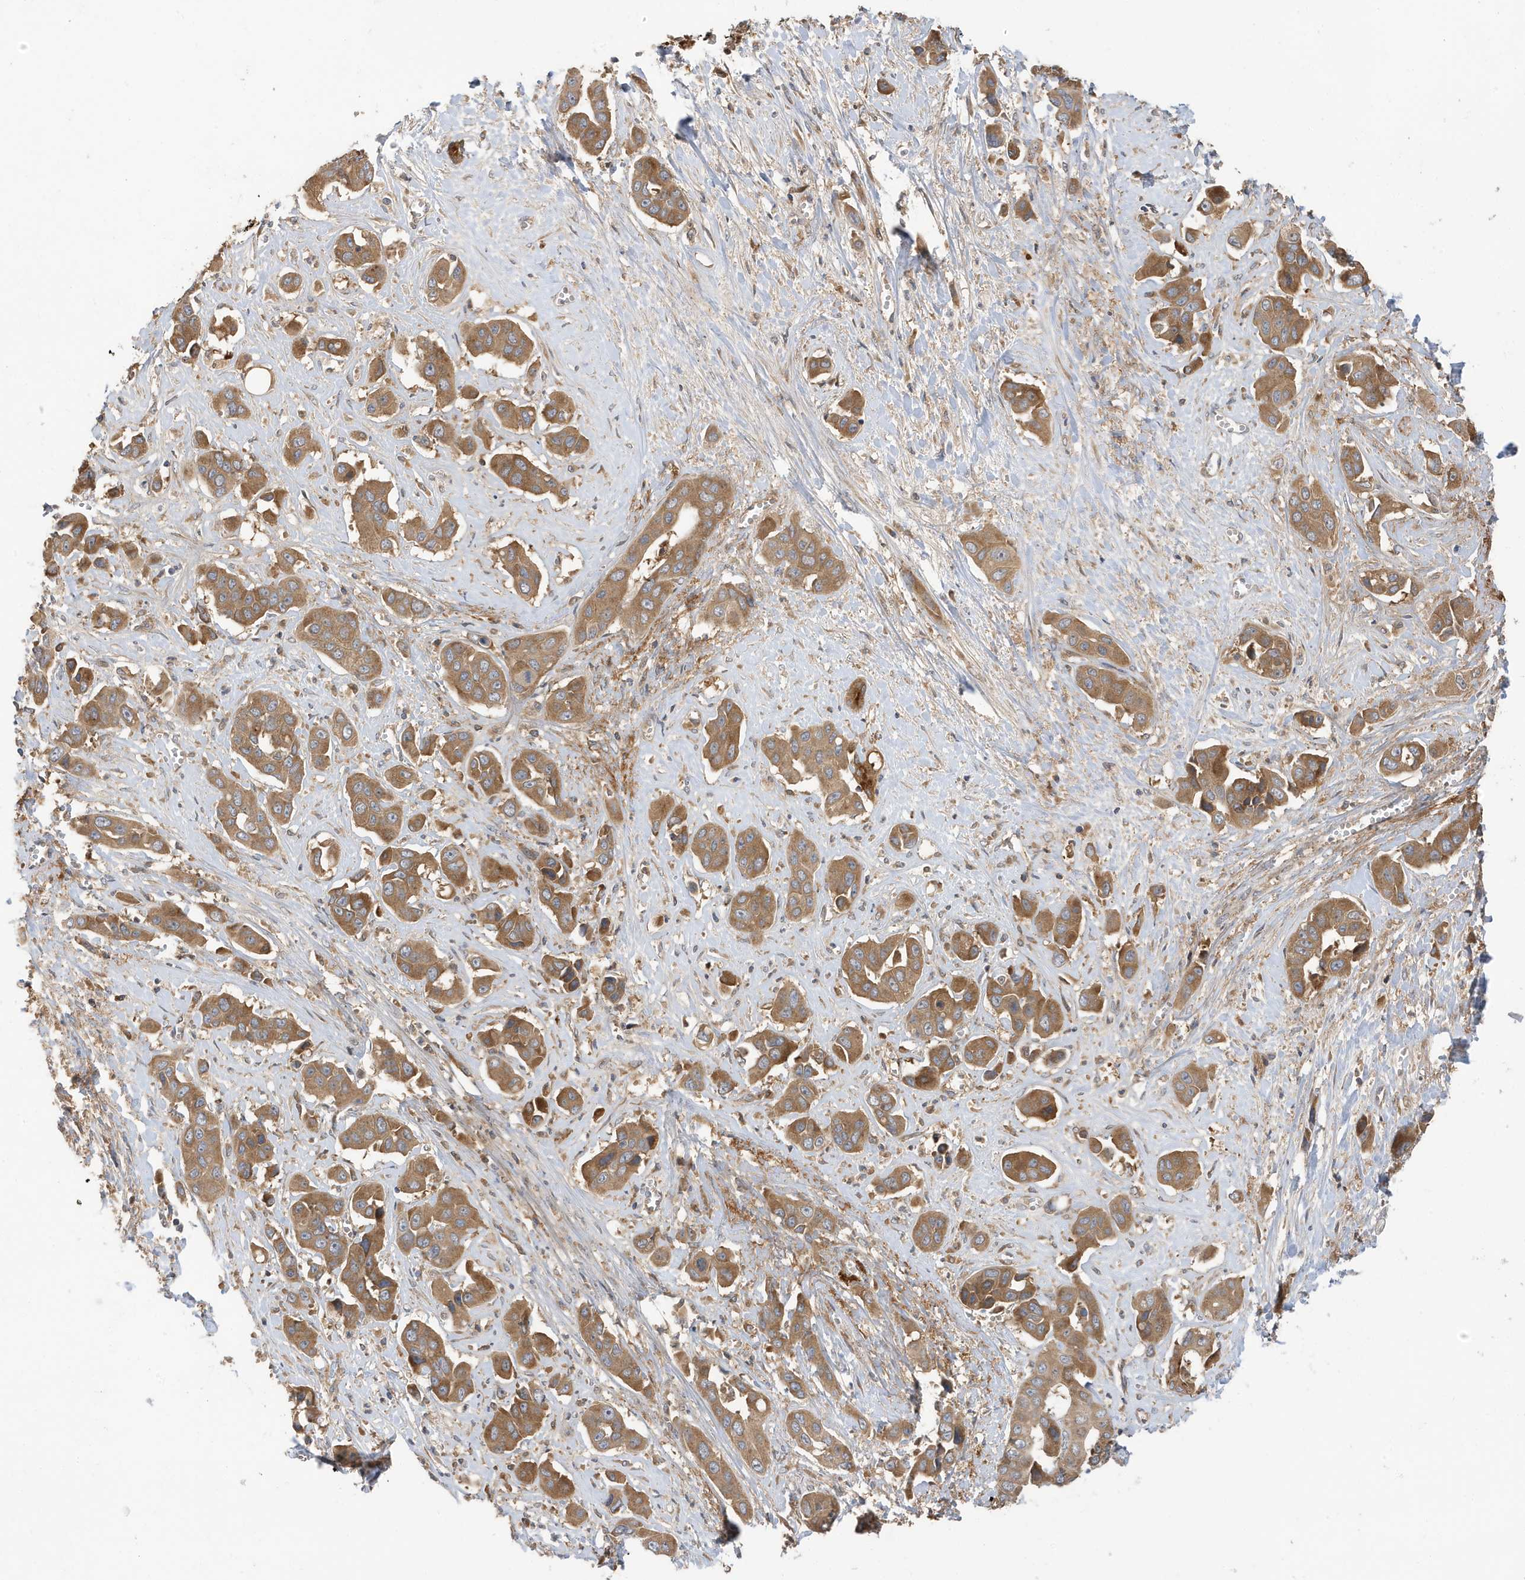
{"staining": {"intensity": "moderate", "quantity": ">75%", "location": "cytoplasmic/membranous"}, "tissue": "liver cancer", "cell_type": "Tumor cells", "image_type": "cancer", "snomed": [{"axis": "morphology", "description": "Cholangiocarcinoma"}, {"axis": "topography", "description": "Liver"}], "caption": "Immunohistochemical staining of liver cholangiocarcinoma displays medium levels of moderate cytoplasmic/membranous protein positivity in about >75% of tumor cells.", "gene": "LAPTM4A", "patient": {"sex": "female", "age": 52}}